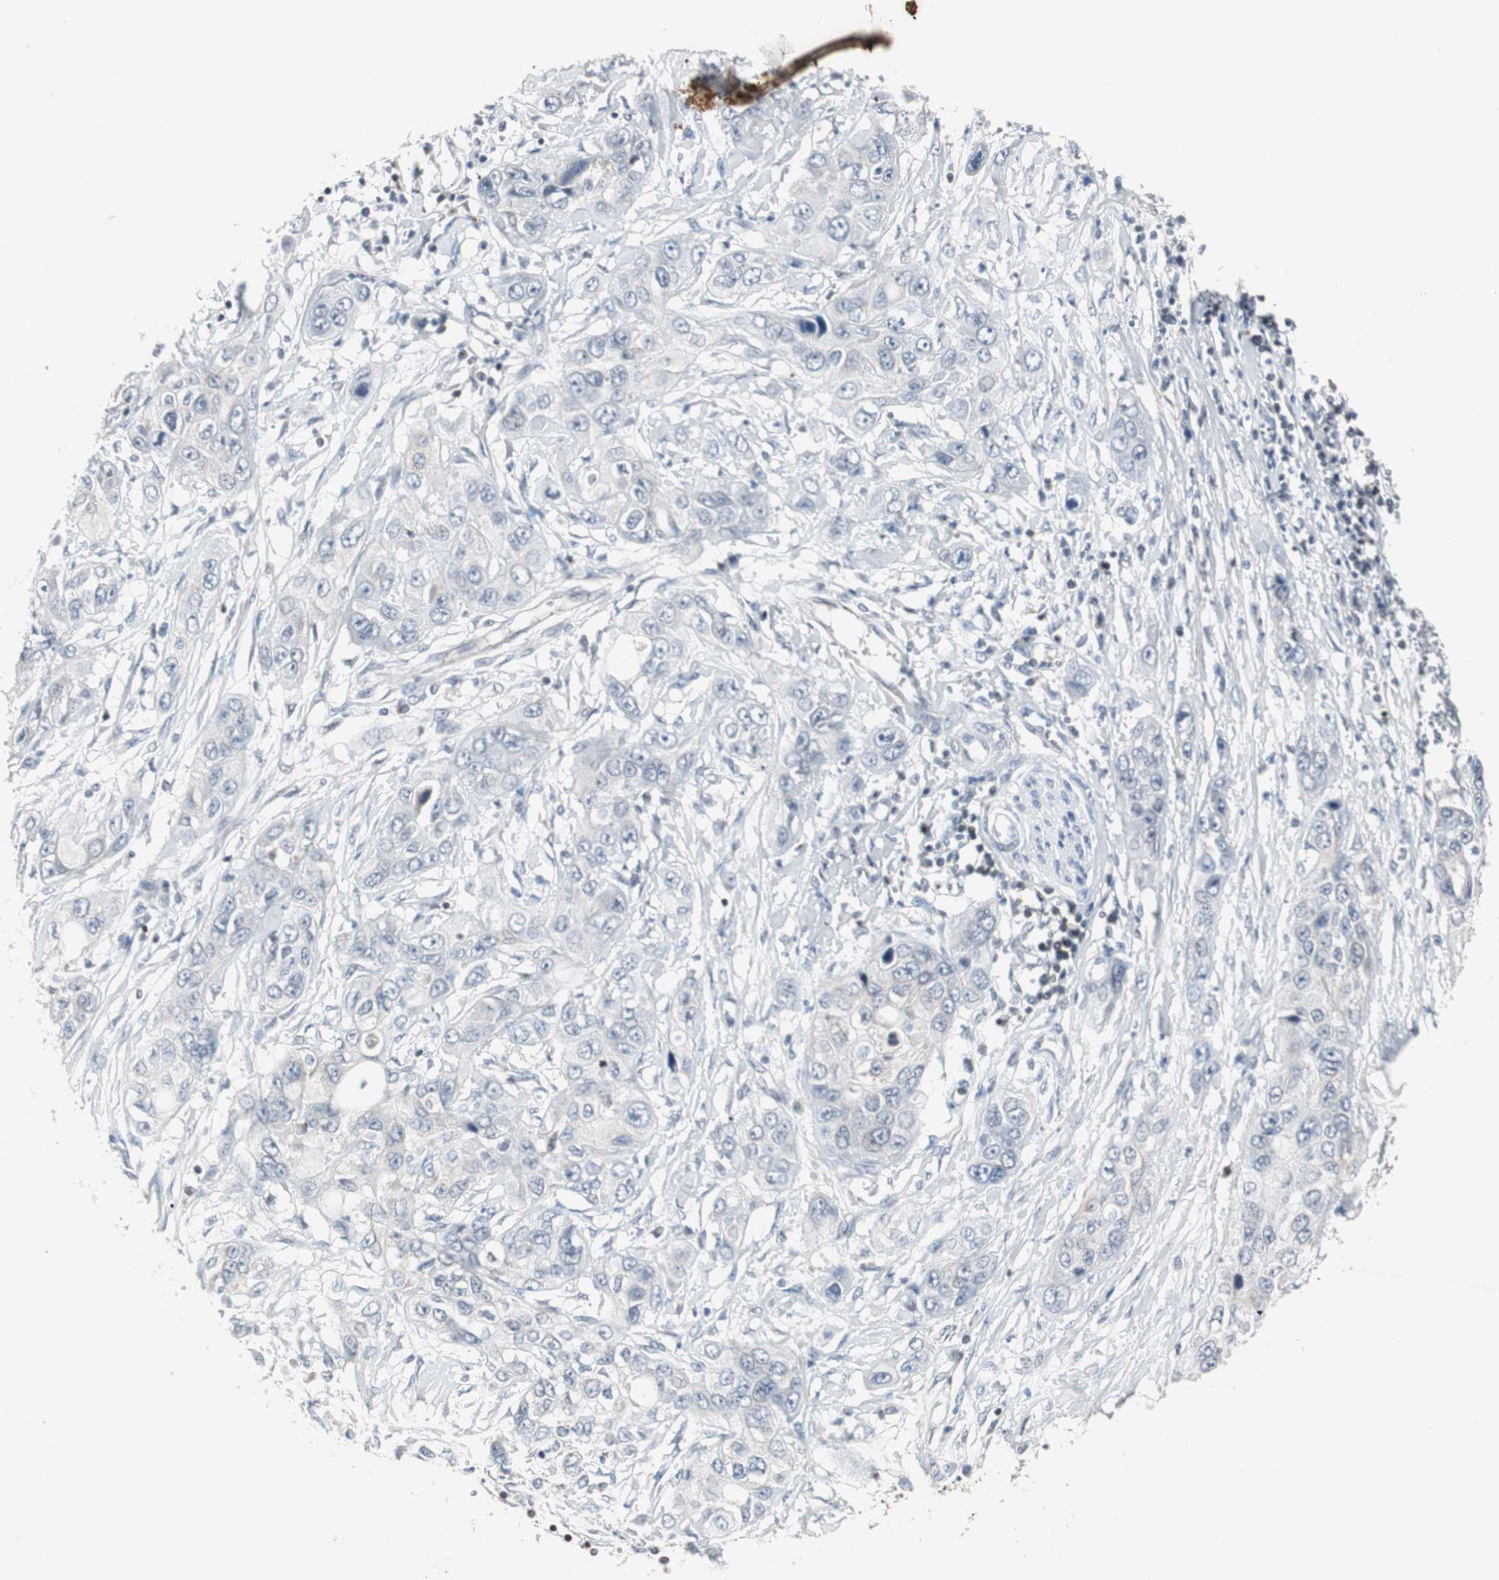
{"staining": {"intensity": "negative", "quantity": "none", "location": "none"}, "tissue": "pancreatic cancer", "cell_type": "Tumor cells", "image_type": "cancer", "snomed": [{"axis": "morphology", "description": "Adenocarcinoma, NOS"}, {"axis": "topography", "description": "Pancreas"}], "caption": "Human pancreatic adenocarcinoma stained for a protein using immunohistochemistry (IHC) displays no expression in tumor cells.", "gene": "ZNF396", "patient": {"sex": "female", "age": 70}}